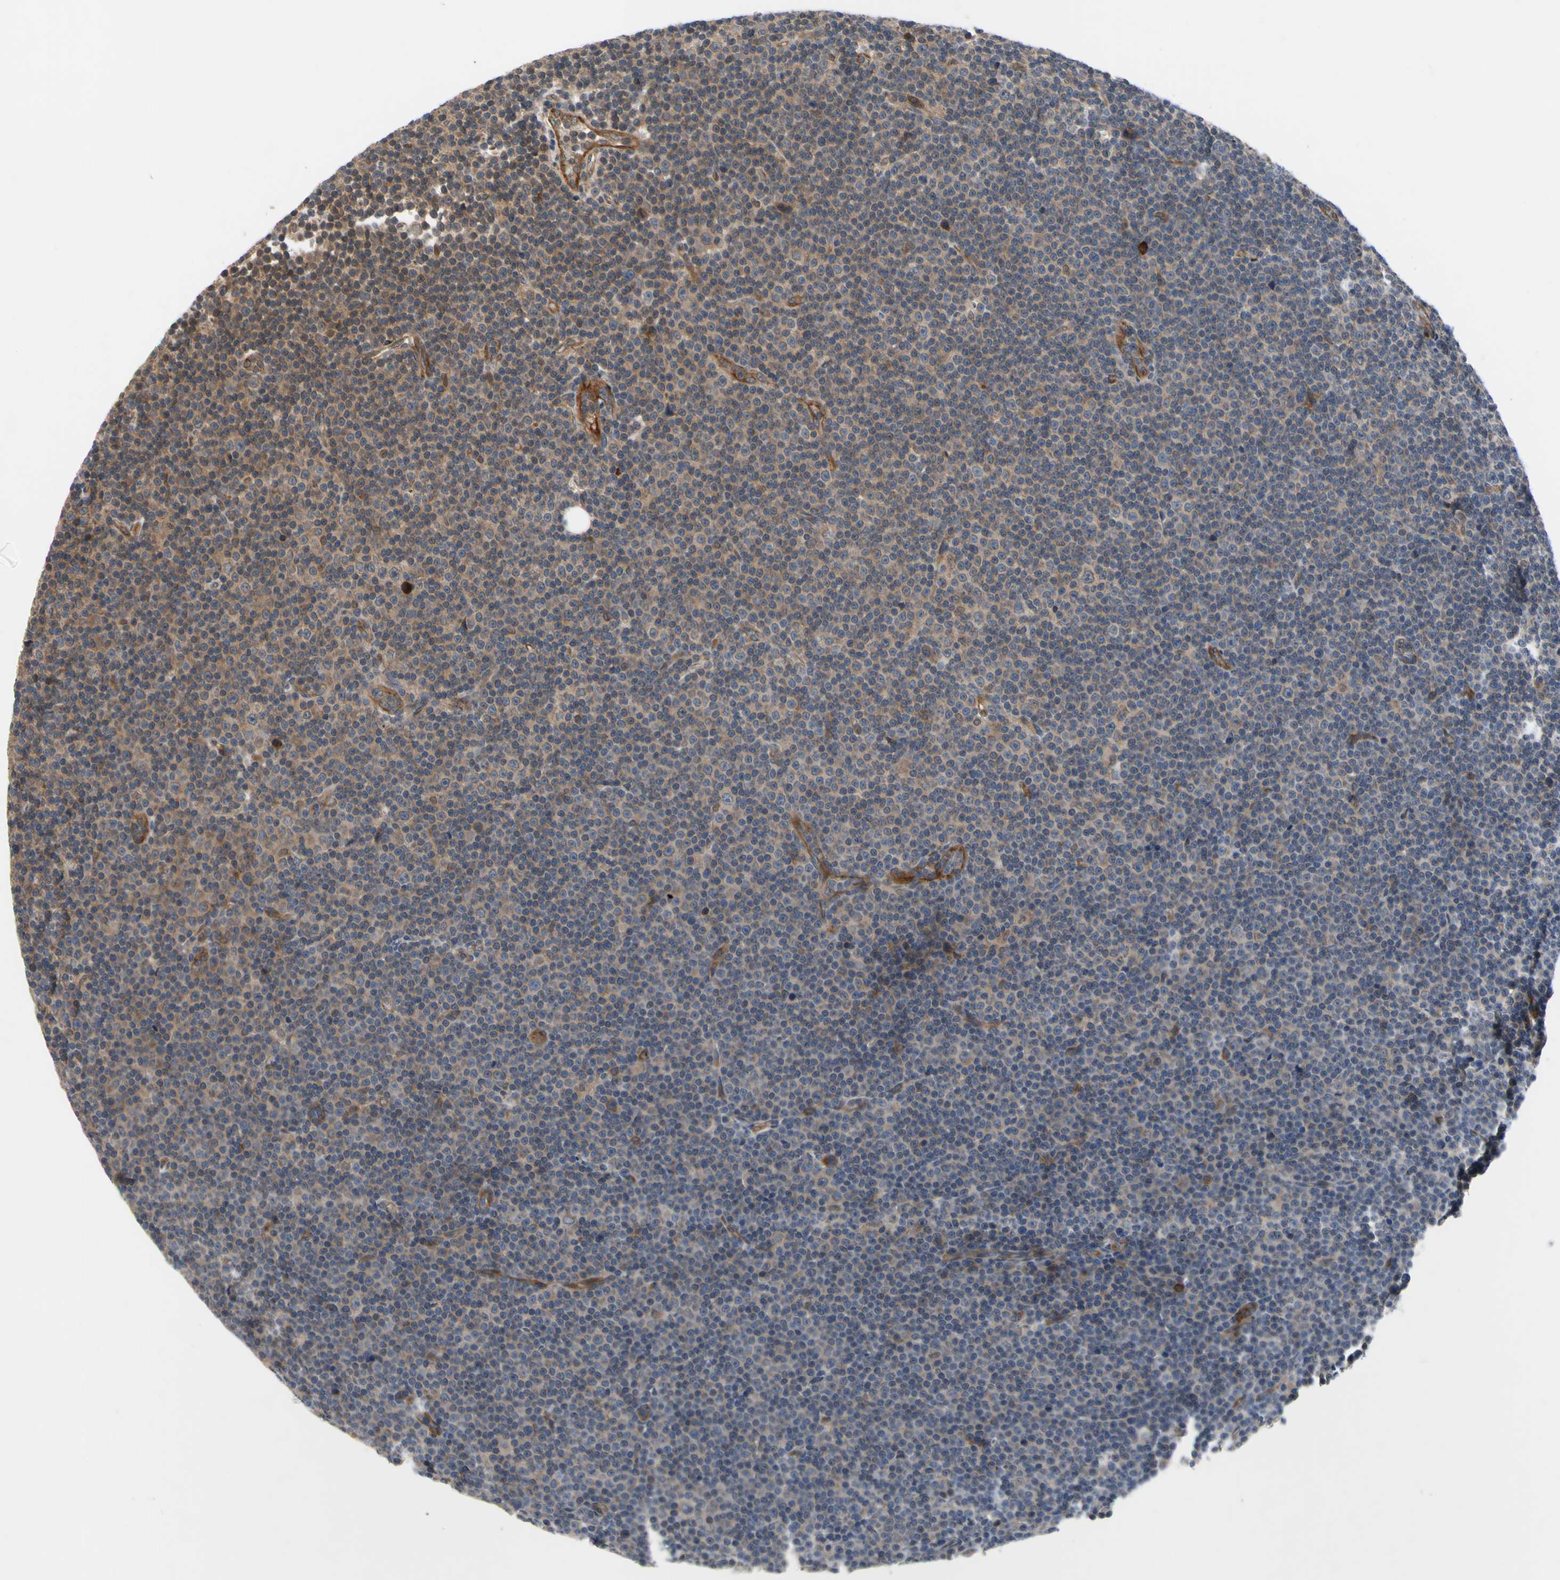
{"staining": {"intensity": "weak", "quantity": "25%-75%", "location": "cytoplasmic/membranous"}, "tissue": "lymphoma", "cell_type": "Tumor cells", "image_type": "cancer", "snomed": [{"axis": "morphology", "description": "Malignant lymphoma, non-Hodgkin's type, Low grade"}, {"axis": "topography", "description": "Lymph node"}], "caption": "Protein staining shows weak cytoplasmic/membranous staining in approximately 25%-75% of tumor cells in lymphoma.", "gene": "XIAP", "patient": {"sex": "female", "age": 67}}